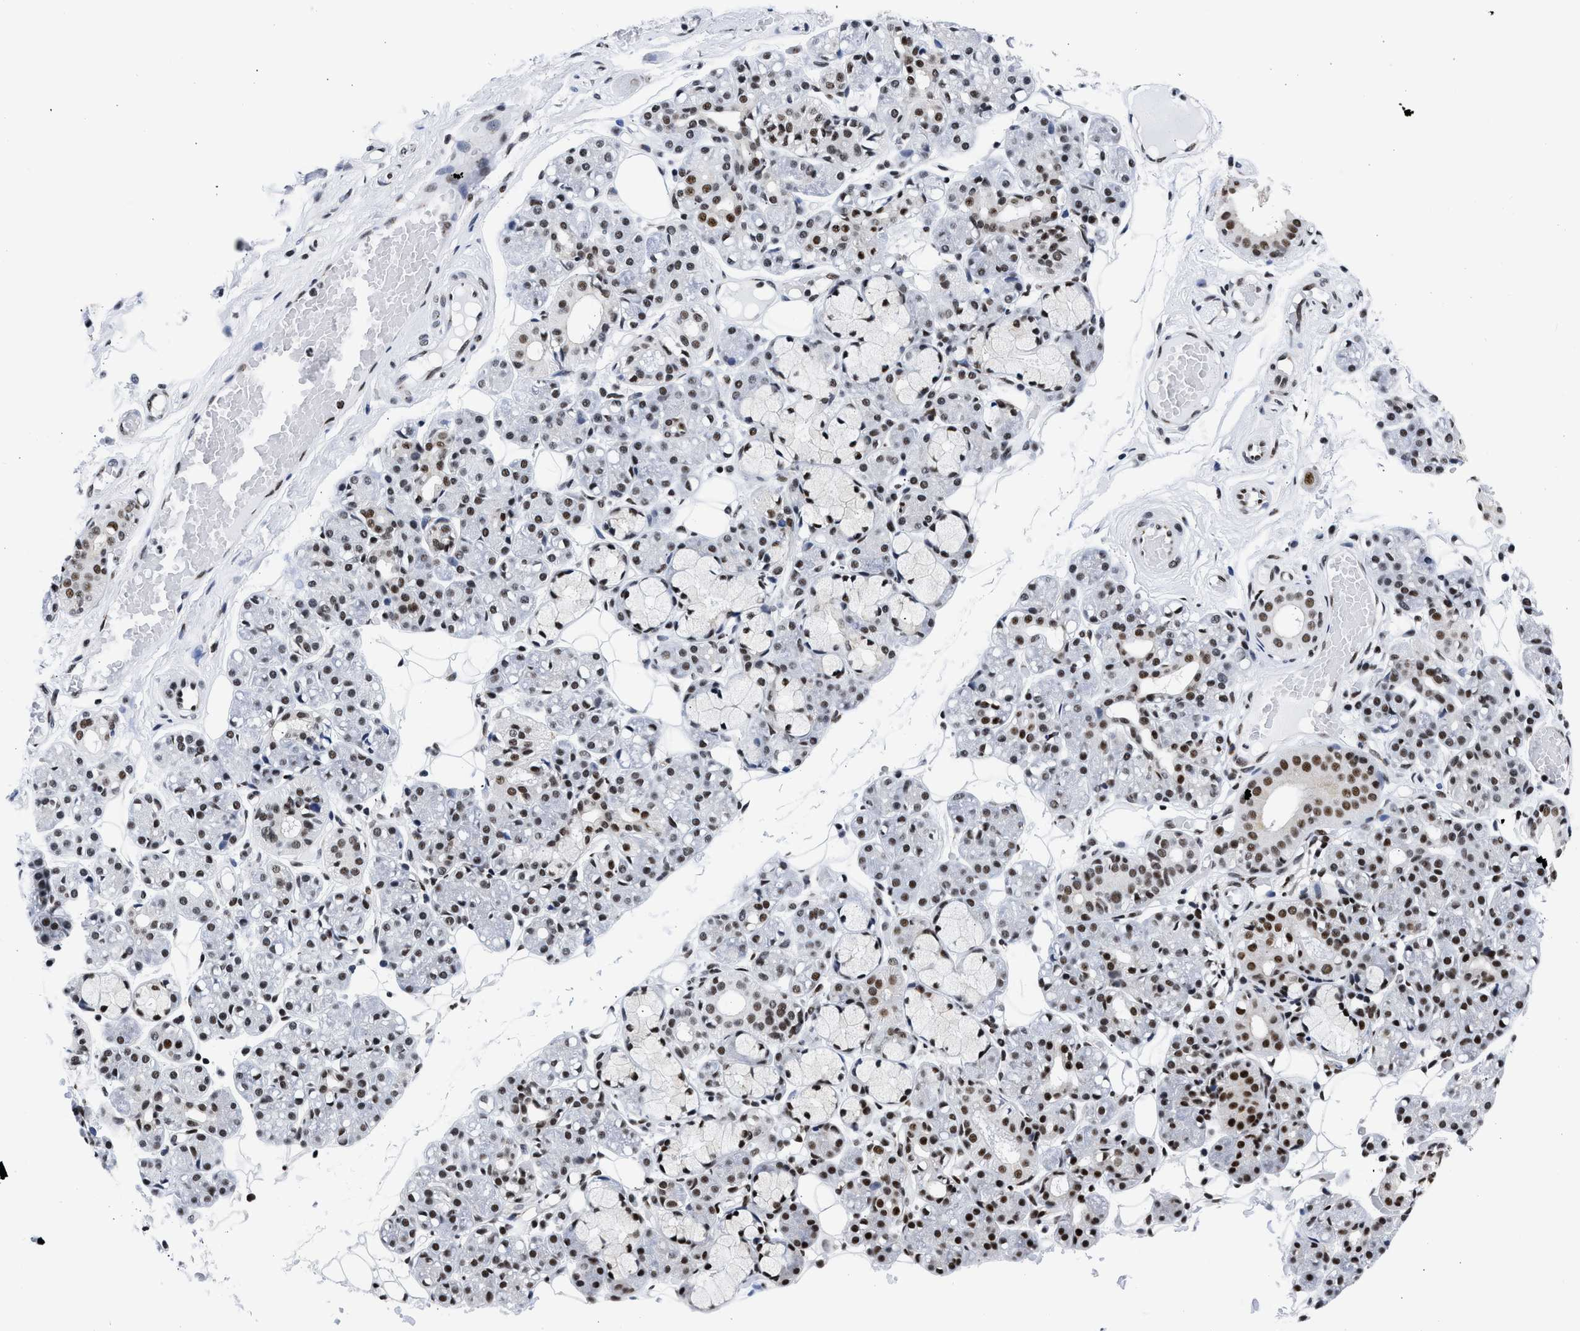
{"staining": {"intensity": "strong", "quantity": ">75%", "location": "nuclear"}, "tissue": "salivary gland", "cell_type": "Glandular cells", "image_type": "normal", "snomed": [{"axis": "morphology", "description": "Normal tissue, NOS"}, {"axis": "topography", "description": "Salivary gland"}], "caption": "Immunohistochemistry (DAB) staining of unremarkable salivary gland shows strong nuclear protein positivity in approximately >75% of glandular cells. Nuclei are stained in blue.", "gene": "RBM8A", "patient": {"sex": "male", "age": 63}}